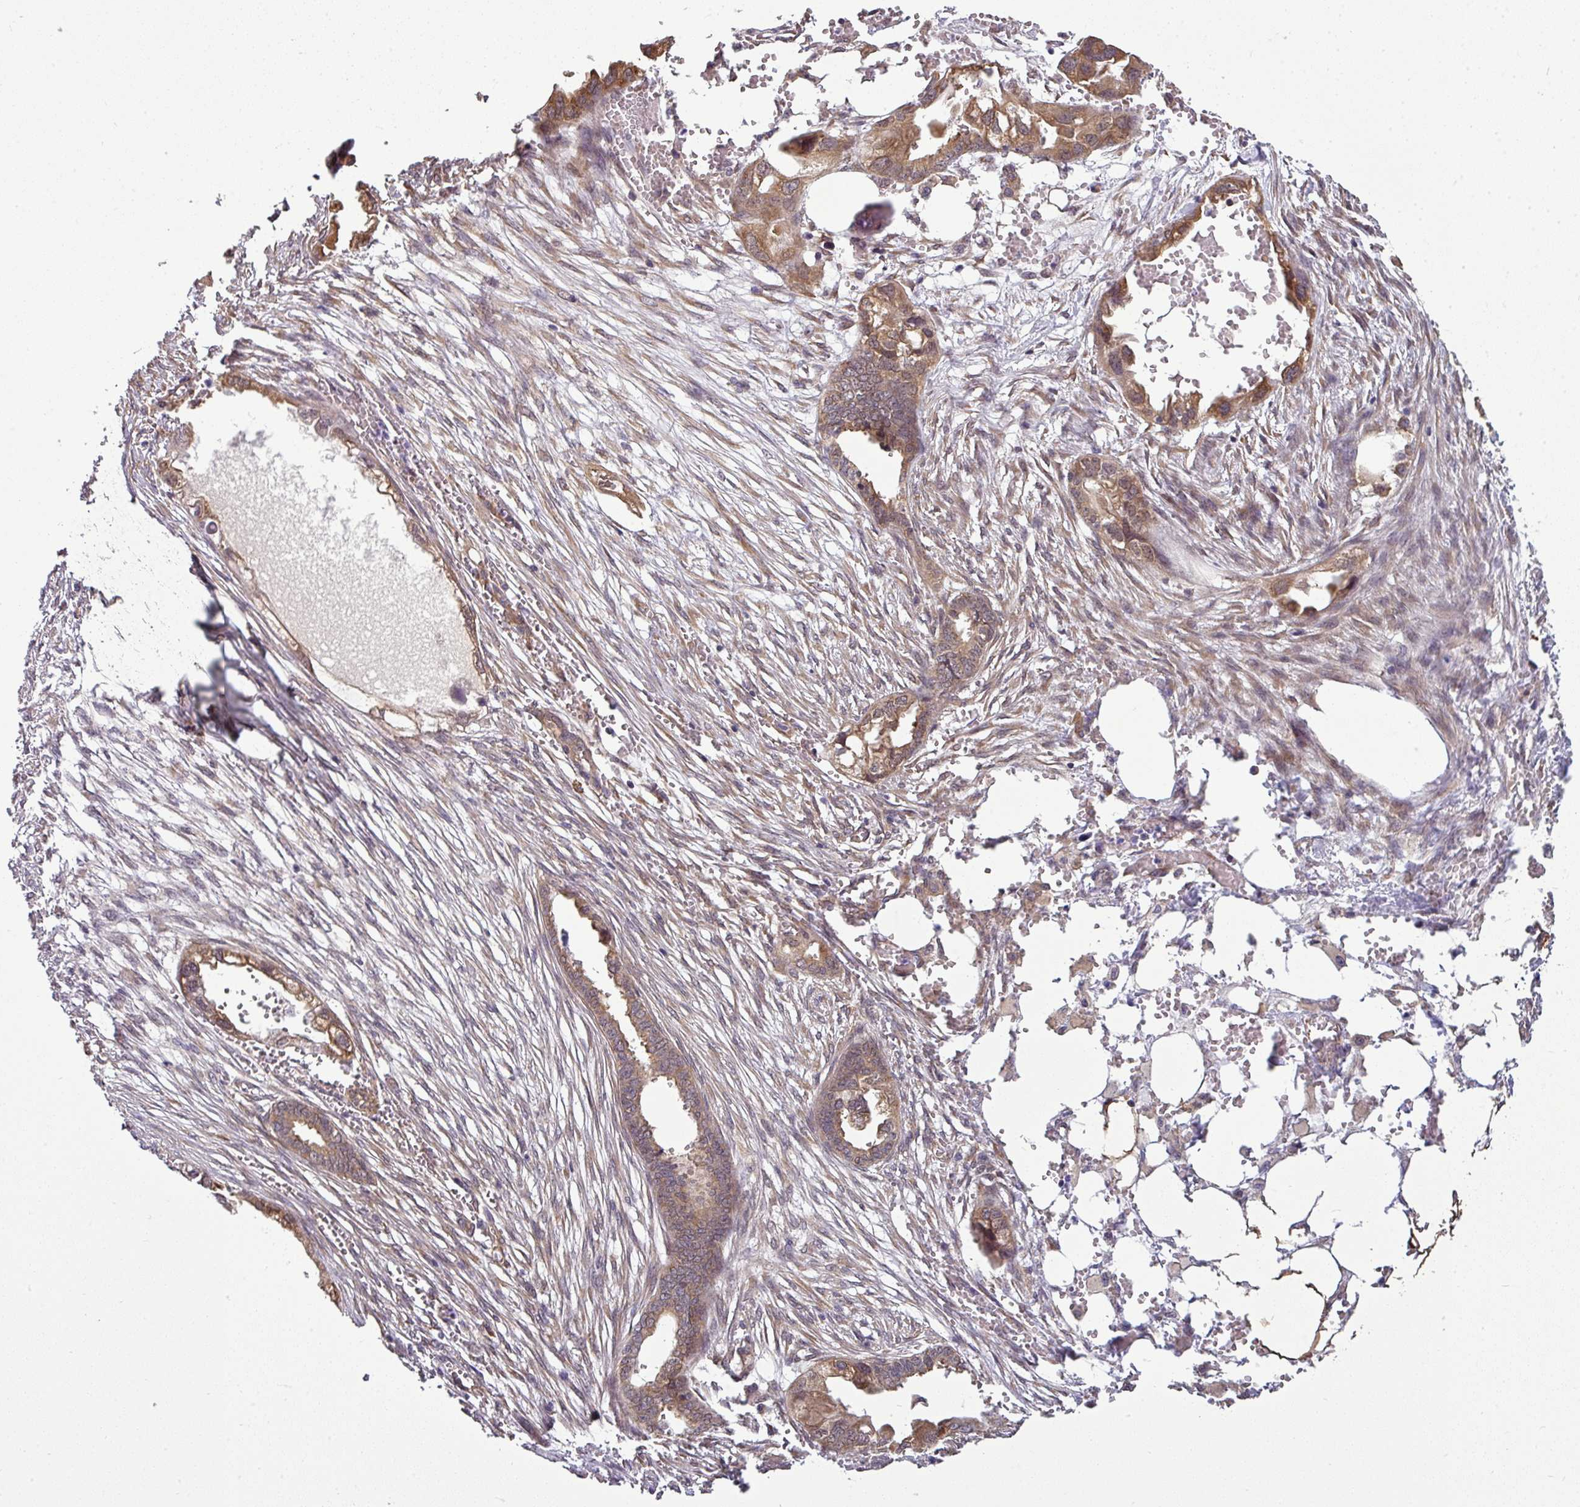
{"staining": {"intensity": "moderate", "quantity": ">75%", "location": "cytoplasmic/membranous"}, "tissue": "endometrial cancer", "cell_type": "Tumor cells", "image_type": "cancer", "snomed": [{"axis": "morphology", "description": "Adenocarcinoma, NOS"}, {"axis": "morphology", "description": "Adenocarcinoma, metastatic, NOS"}, {"axis": "topography", "description": "Adipose tissue"}, {"axis": "topography", "description": "Endometrium"}], "caption": "Human endometrial metastatic adenocarcinoma stained with a protein marker displays moderate staining in tumor cells.", "gene": "RBM4B", "patient": {"sex": "female", "age": 67}}